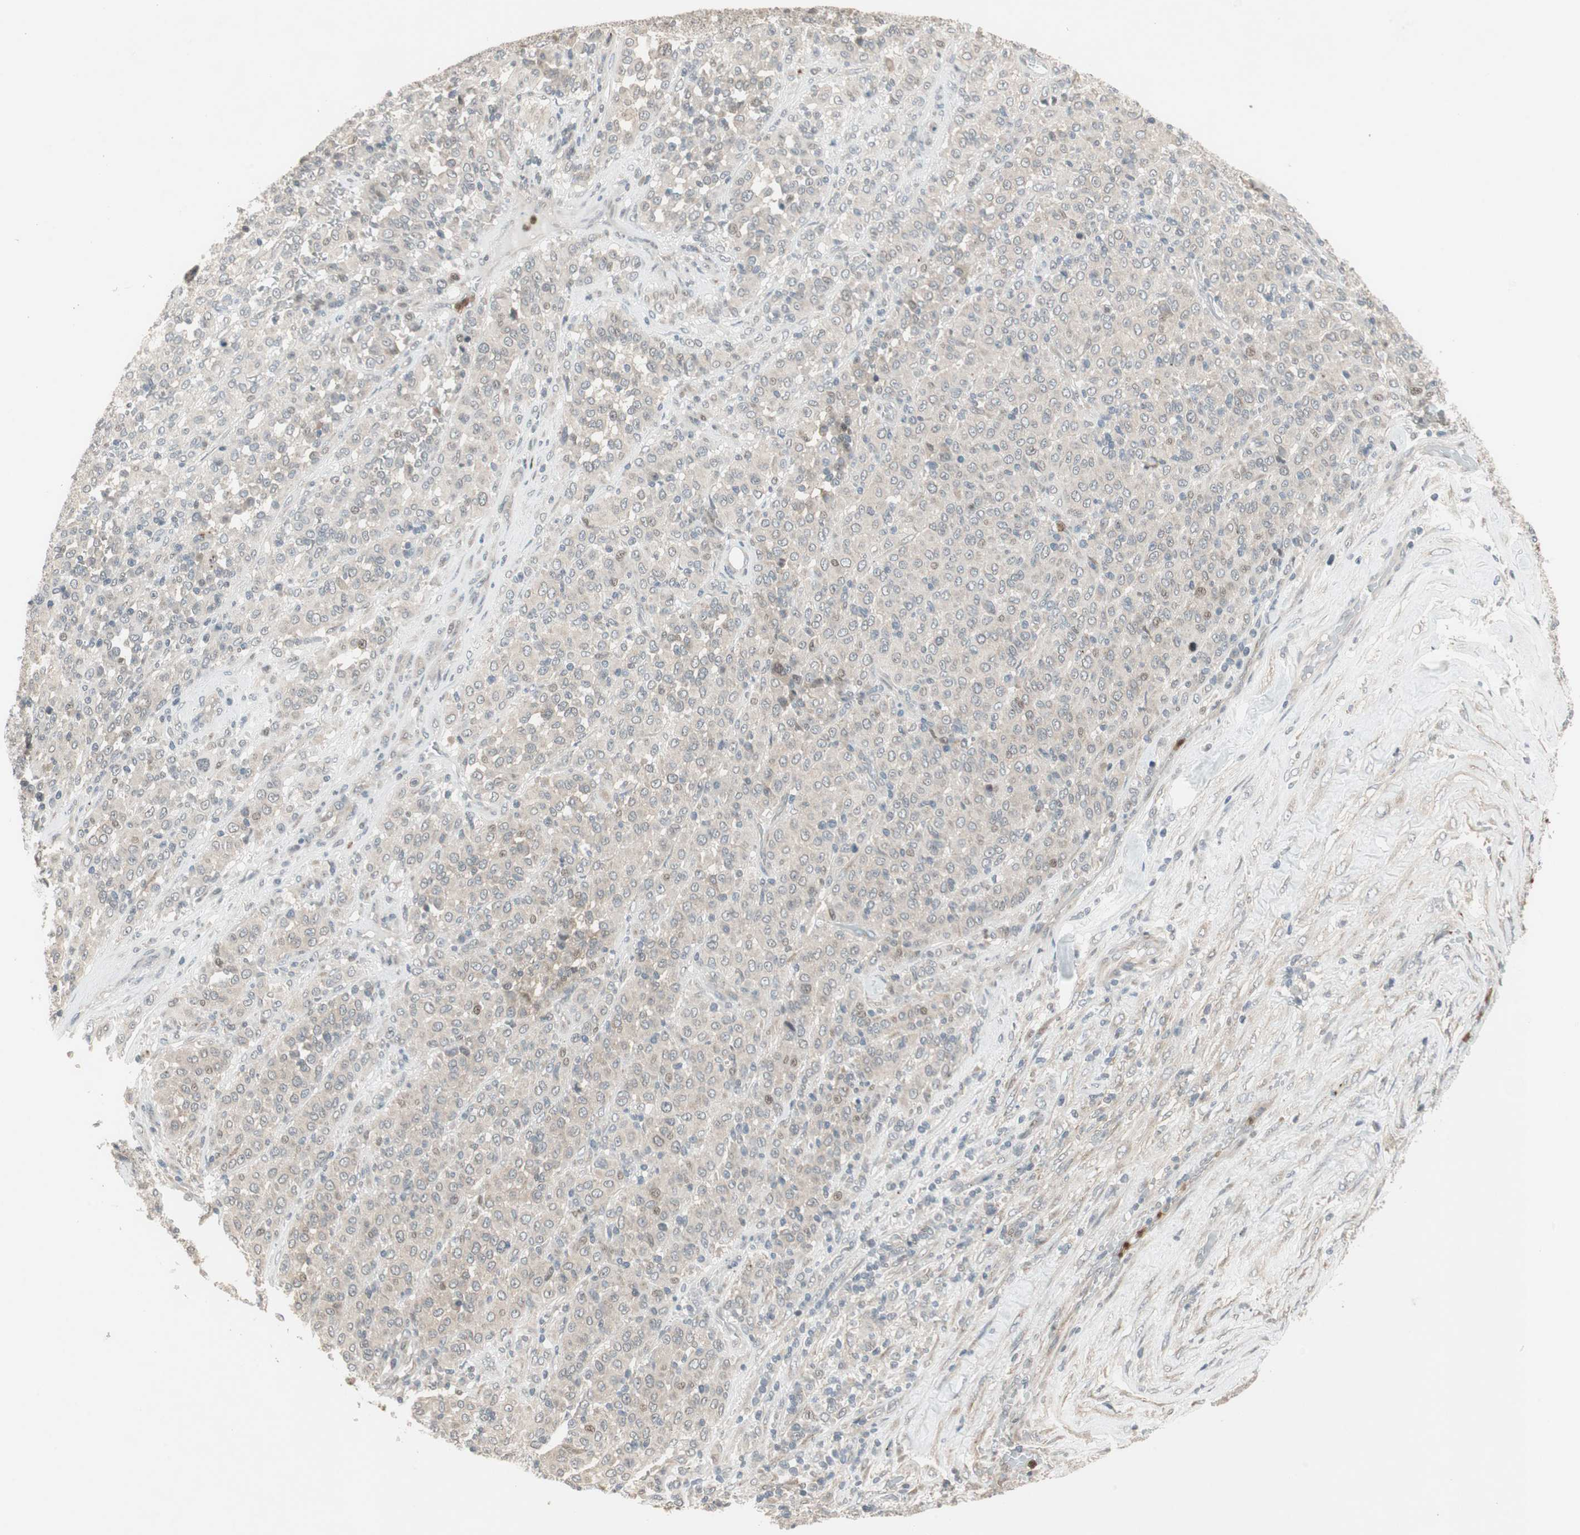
{"staining": {"intensity": "weak", "quantity": "<25%", "location": "nuclear"}, "tissue": "melanoma", "cell_type": "Tumor cells", "image_type": "cancer", "snomed": [{"axis": "morphology", "description": "Malignant melanoma, Metastatic site"}, {"axis": "topography", "description": "Pancreas"}], "caption": "IHC photomicrograph of neoplastic tissue: malignant melanoma (metastatic site) stained with DAB (3,3'-diaminobenzidine) exhibits no significant protein positivity in tumor cells. (DAB IHC, high magnification).", "gene": "SNX4", "patient": {"sex": "female", "age": 30}}